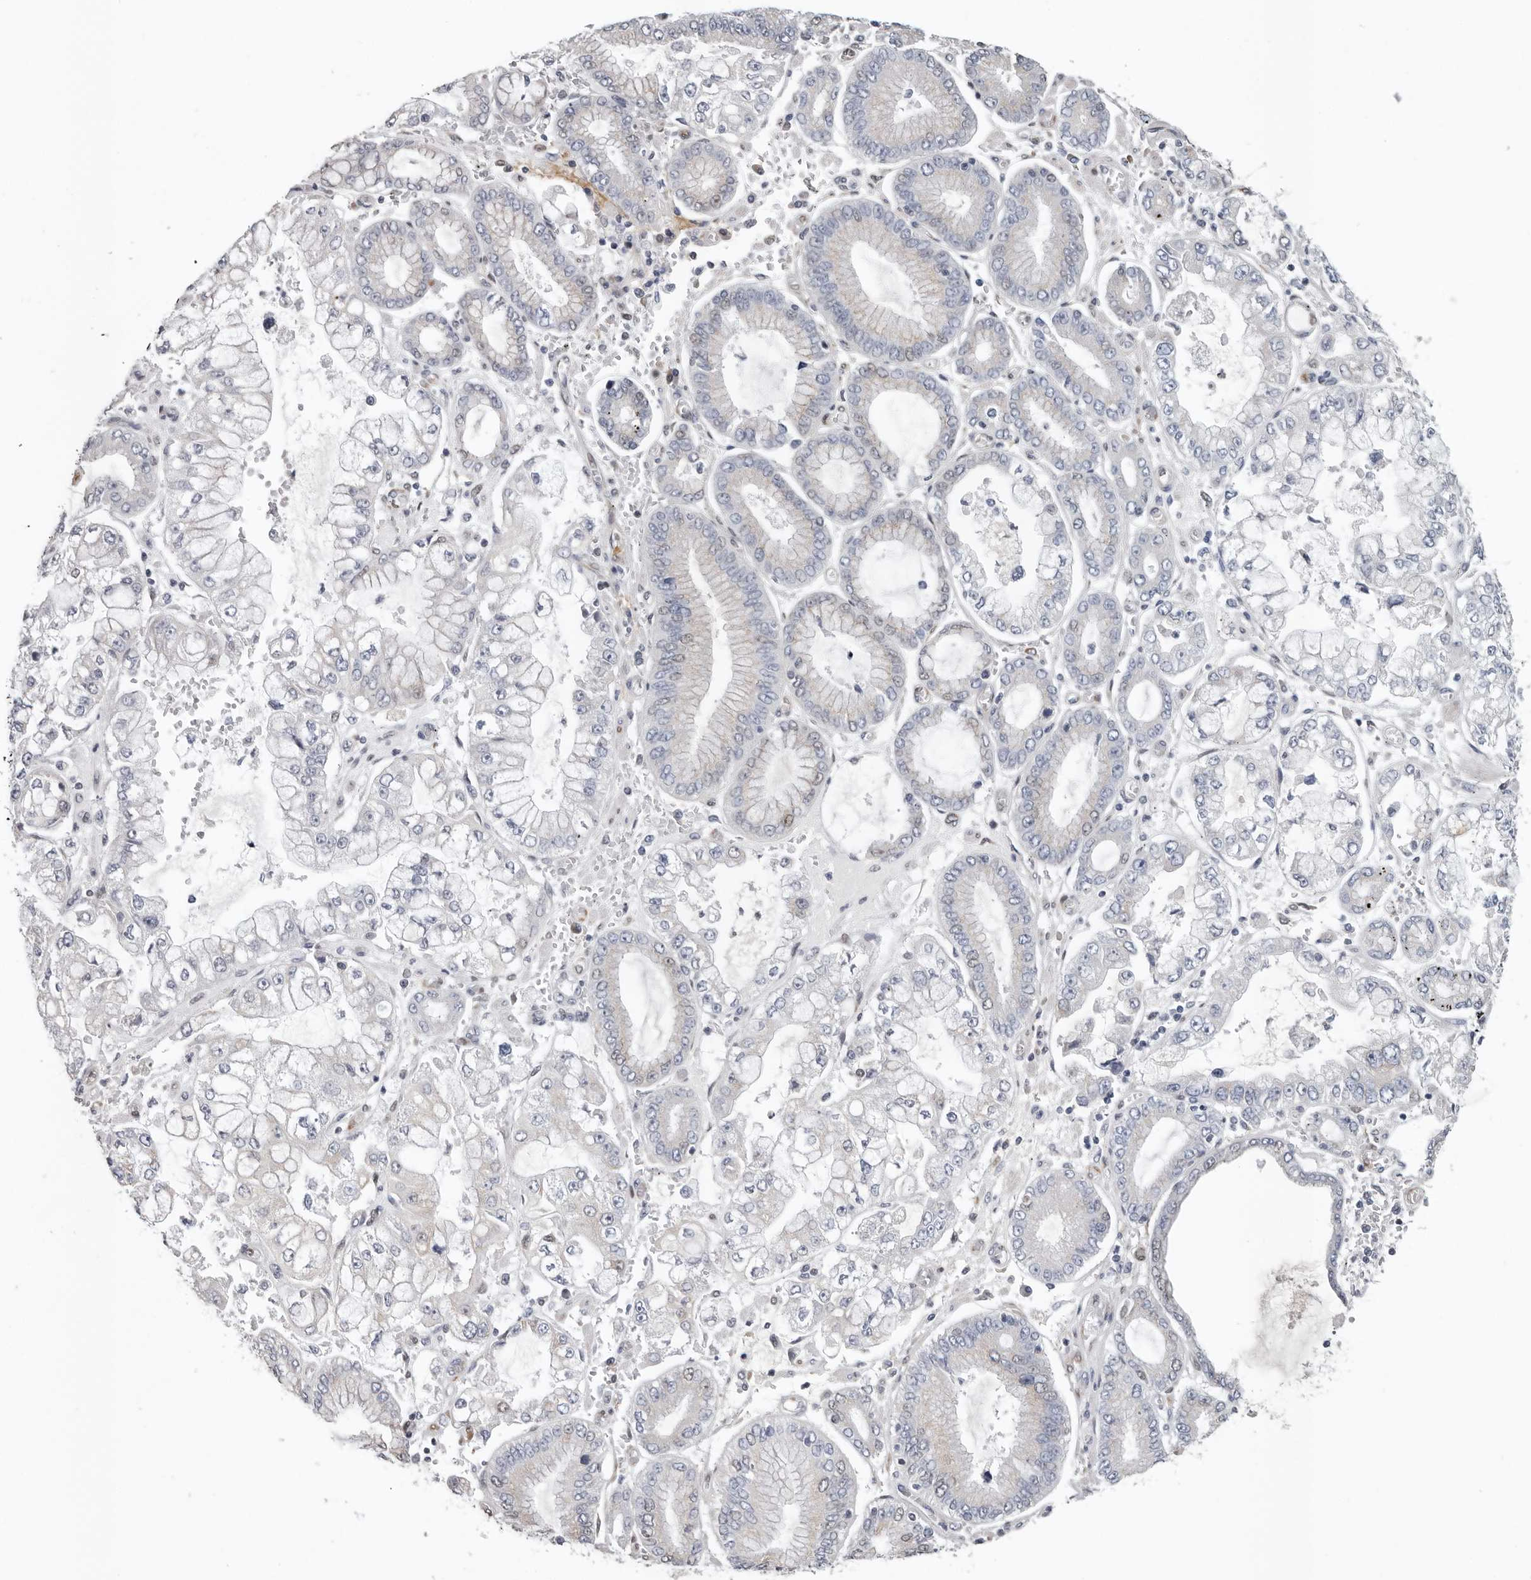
{"staining": {"intensity": "negative", "quantity": "none", "location": "none"}, "tissue": "stomach cancer", "cell_type": "Tumor cells", "image_type": "cancer", "snomed": [{"axis": "morphology", "description": "Adenocarcinoma, NOS"}, {"axis": "topography", "description": "Stomach"}], "caption": "A high-resolution image shows IHC staining of stomach cancer, which exhibits no significant expression in tumor cells.", "gene": "RALGPS2", "patient": {"sex": "male", "age": 76}}